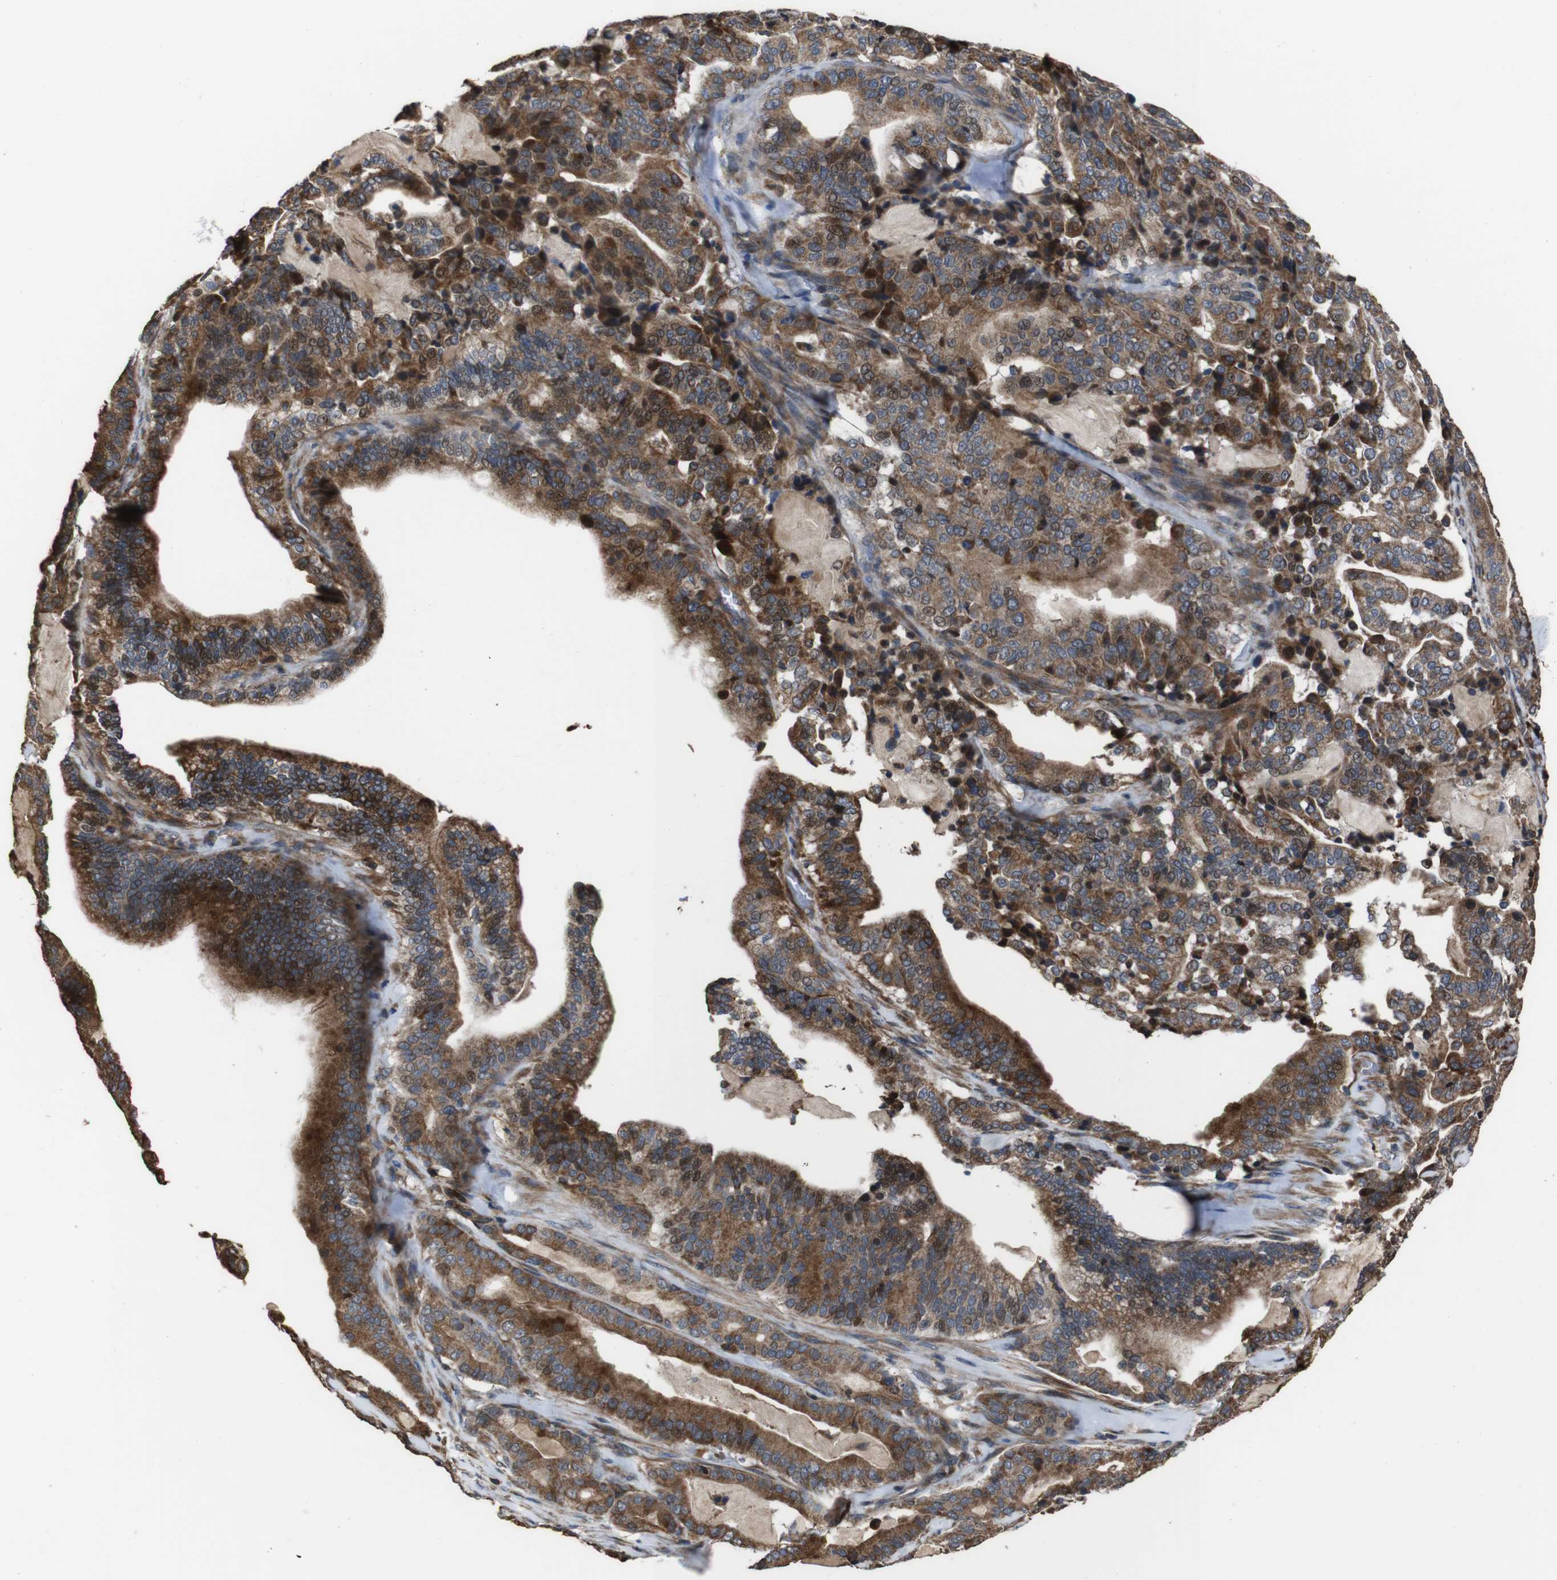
{"staining": {"intensity": "strong", "quantity": ">75%", "location": "cytoplasmic/membranous,nuclear"}, "tissue": "pancreatic cancer", "cell_type": "Tumor cells", "image_type": "cancer", "snomed": [{"axis": "morphology", "description": "Adenocarcinoma, NOS"}, {"axis": "topography", "description": "Pancreas"}], "caption": "Pancreatic cancer was stained to show a protein in brown. There is high levels of strong cytoplasmic/membranous and nuclear expression in about >75% of tumor cells. (DAB IHC with brightfield microscopy, high magnification).", "gene": "SNN", "patient": {"sex": "male", "age": 63}}